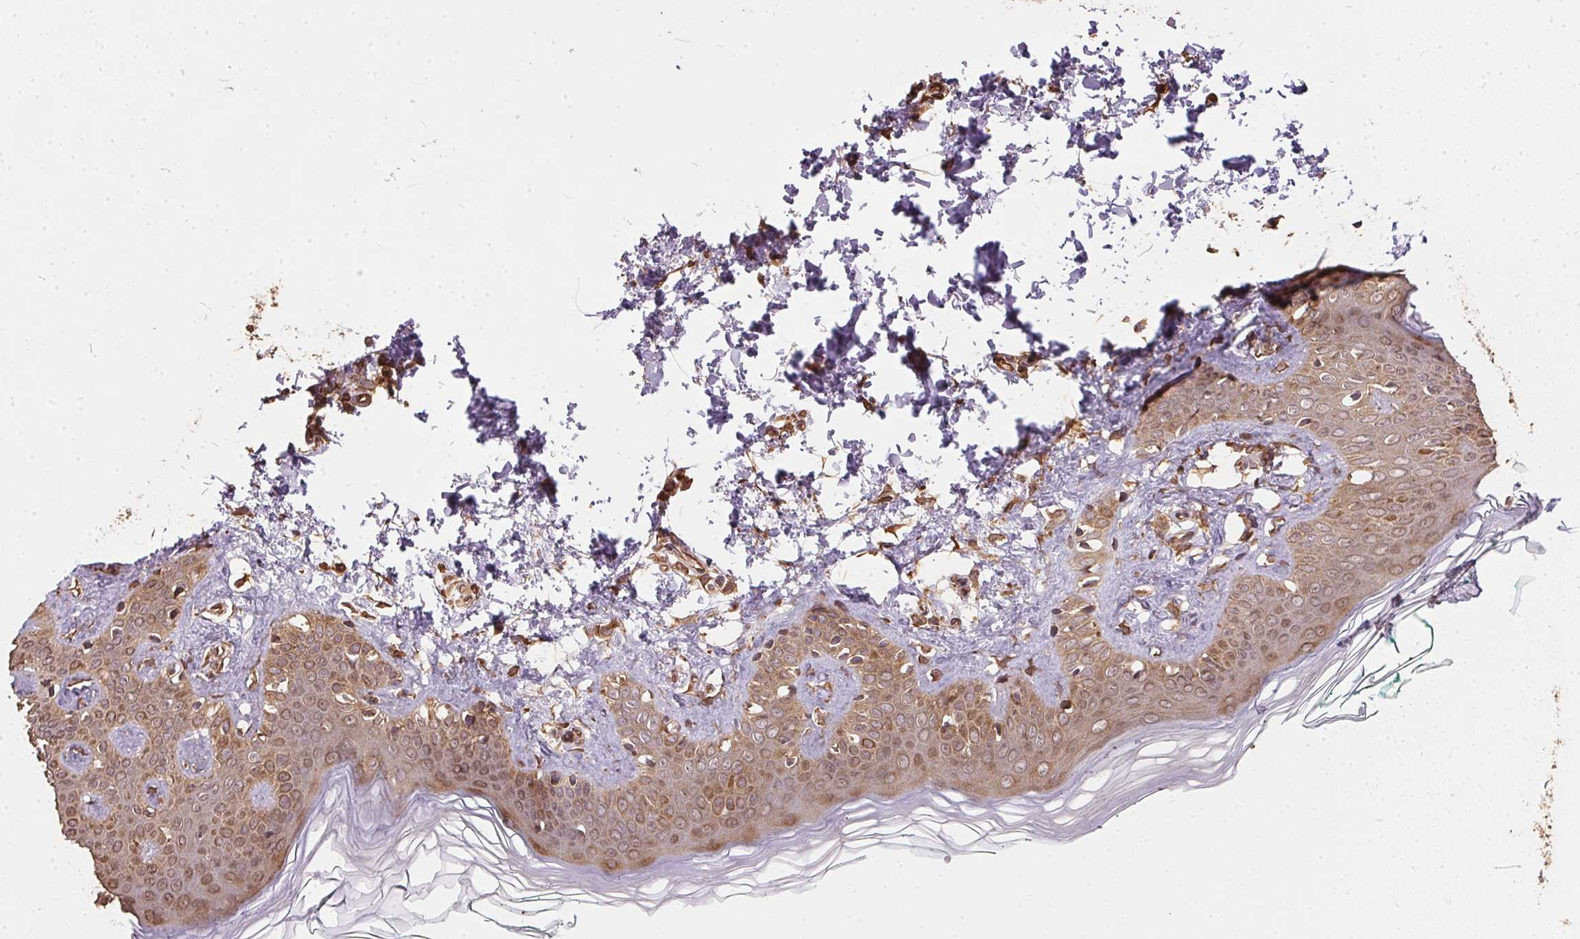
{"staining": {"intensity": "moderate", "quantity": ">75%", "location": "cytoplasmic/membranous"}, "tissue": "skin", "cell_type": "Fibroblasts", "image_type": "normal", "snomed": [{"axis": "morphology", "description": "Normal tissue, NOS"}, {"axis": "topography", "description": "Skin"}, {"axis": "topography", "description": "Peripheral nerve tissue"}], "caption": "A histopathology image of skin stained for a protein shows moderate cytoplasmic/membranous brown staining in fibroblasts. The staining was performed using DAB to visualize the protein expression in brown, while the nuclei were stained in blue with hematoxylin (Magnification: 20x).", "gene": "EIF2S1", "patient": {"sex": "female", "age": 45}}